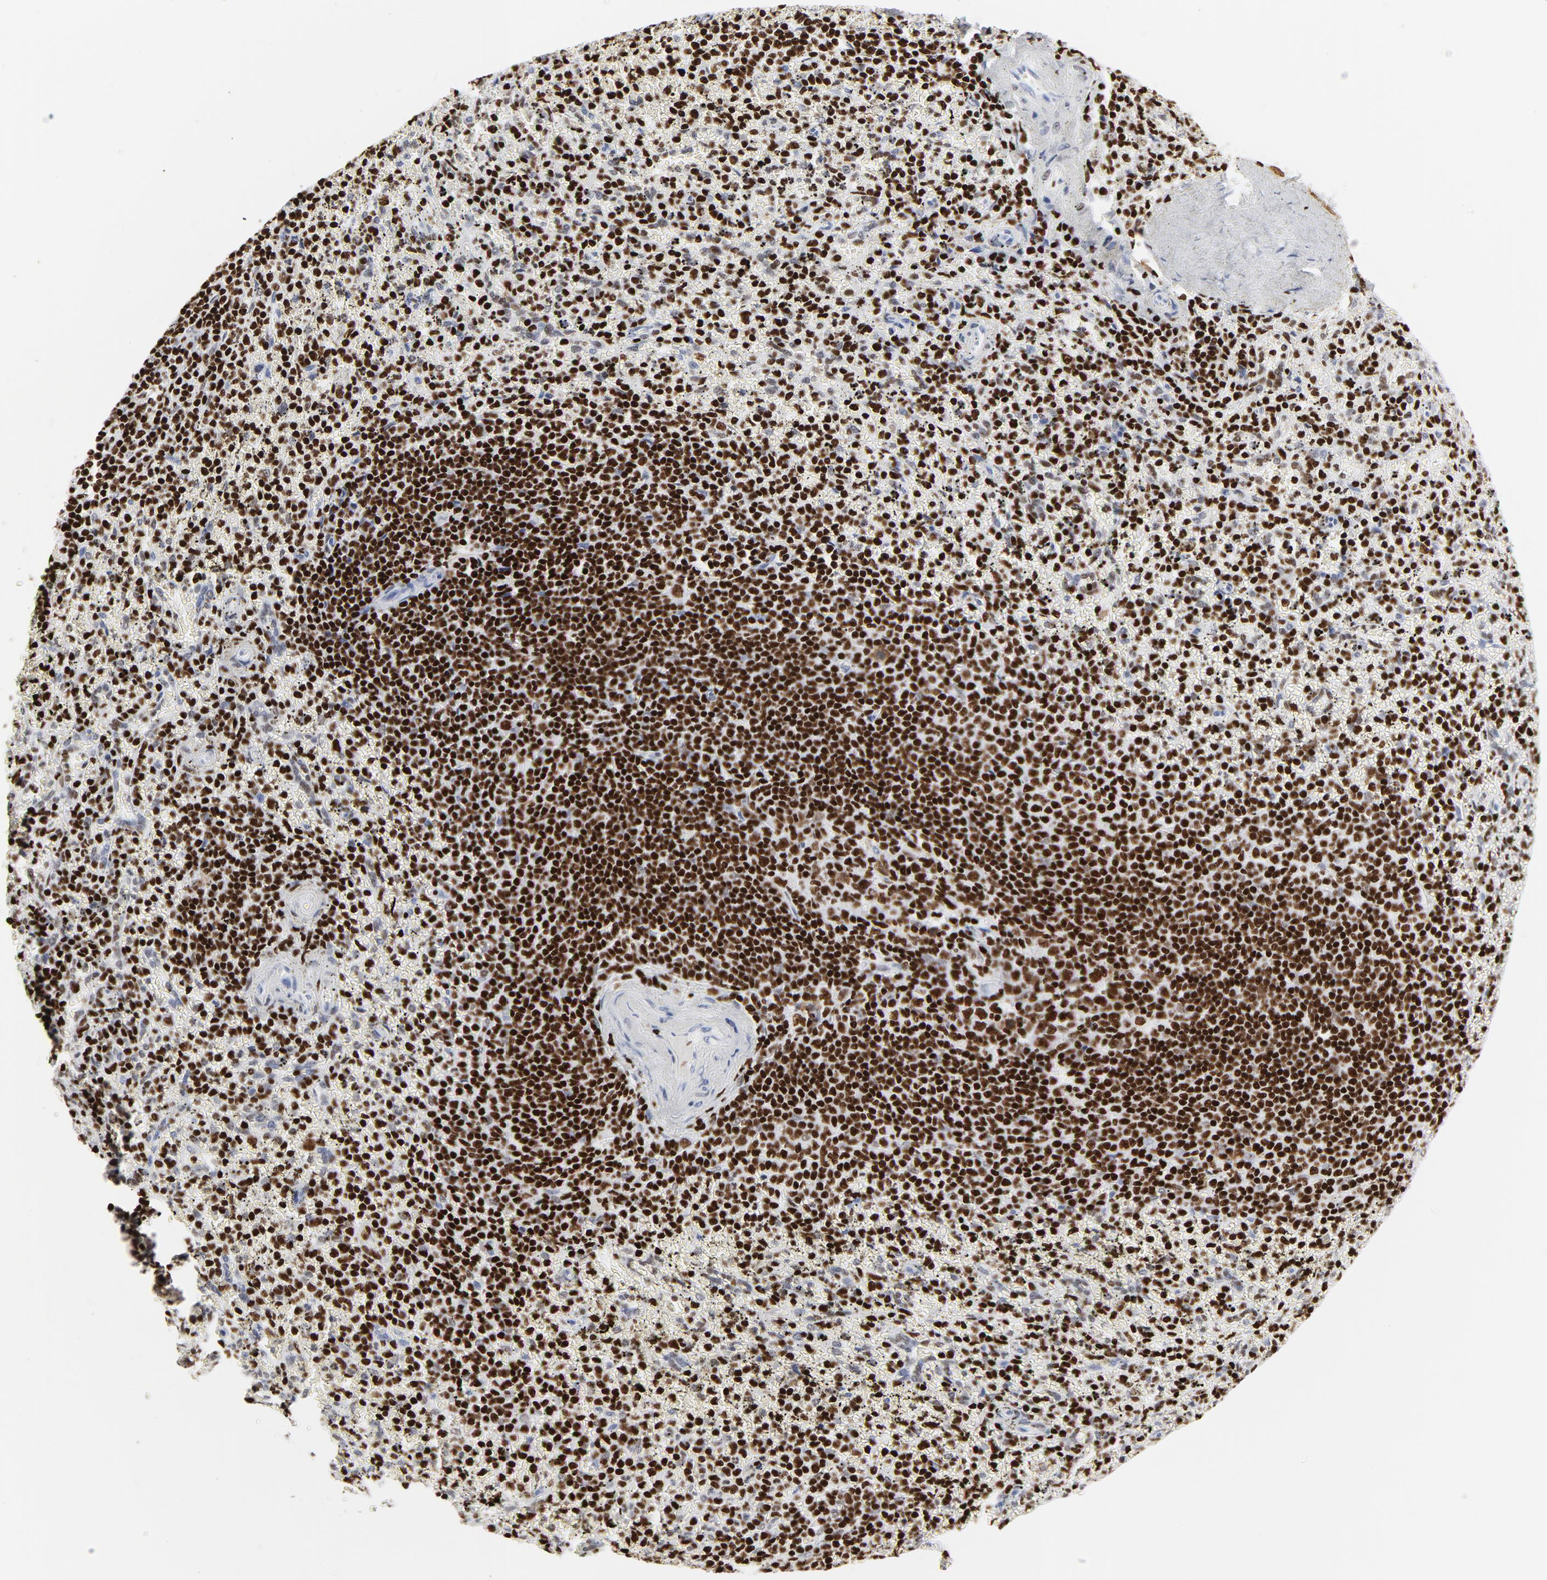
{"staining": {"intensity": "strong", "quantity": ">75%", "location": "nuclear"}, "tissue": "spleen", "cell_type": "Cells in red pulp", "image_type": "normal", "snomed": [{"axis": "morphology", "description": "Normal tissue, NOS"}, {"axis": "topography", "description": "Spleen"}], "caption": "This photomicrograph shows normal spleen stained with IHC to label a protein in brown. The nuclear of cells in red pulp show strong positivity for the protein. Nuclei are counter-stained blue.", "gene": "SMARCC2", "patient": {"sex": "female", "age": 43}}